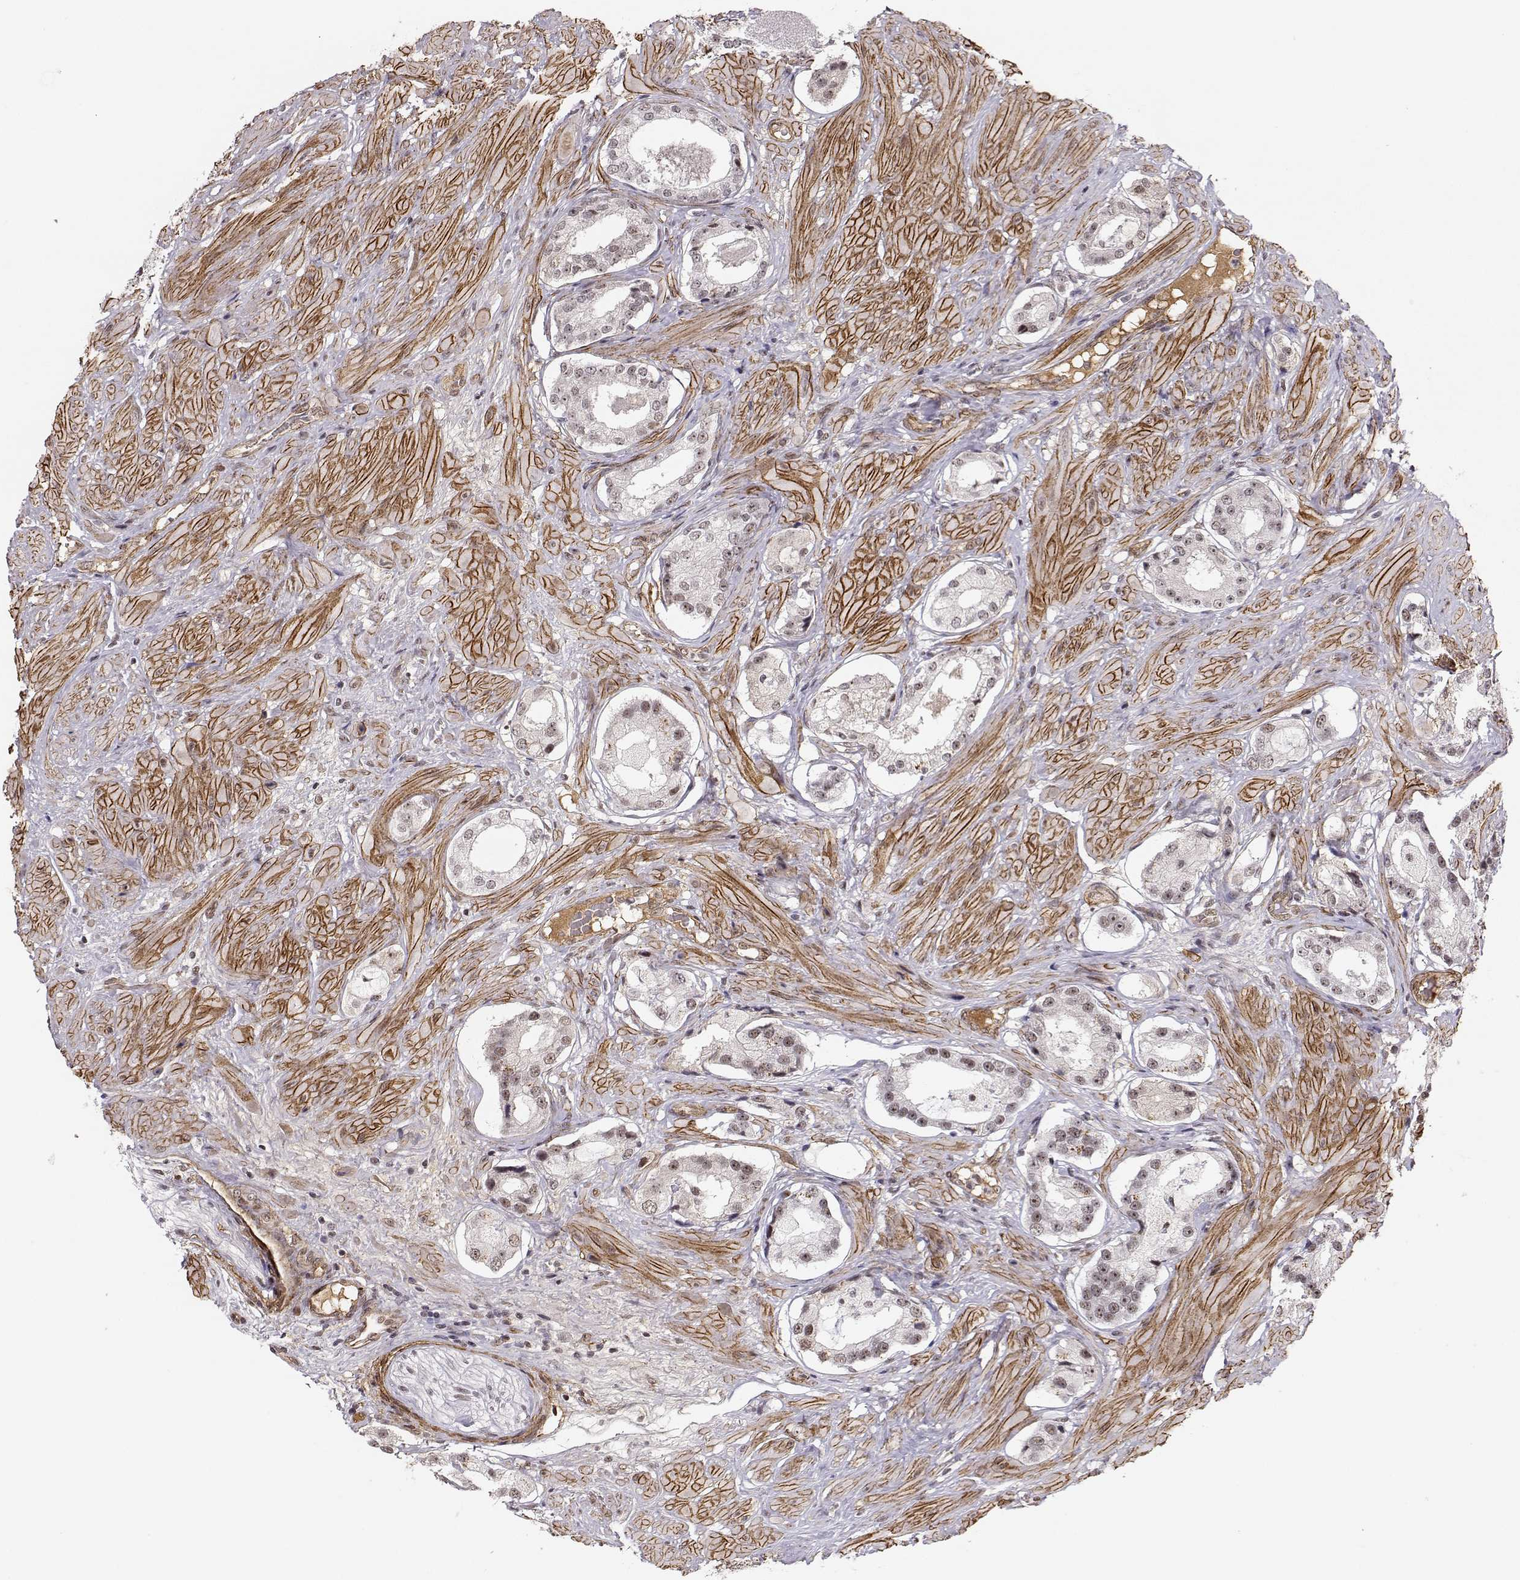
{"staining": {"intensity": "weak", "quantity": "25%-75%", "location": "nuclear"}, "tissue": "prostate cancer", "cell_type": "Tumor cells", "image_type": "cancer", "snomed": [{"axis": "morphology", "description": "Adenocarcinoma, Low grade"}, {"axis": "topography", "description": "Prostate"}], "caption": "Protein expression by IHC shows weak nuclear positivity in about 25%-75% of tumor cells in low-grade adenocarcinoma (prostate). The protein is shown in brown color, while the nuclei are stained blue.", "gene": "CIR1", "patient": {"sex": "male", "age": 60}}